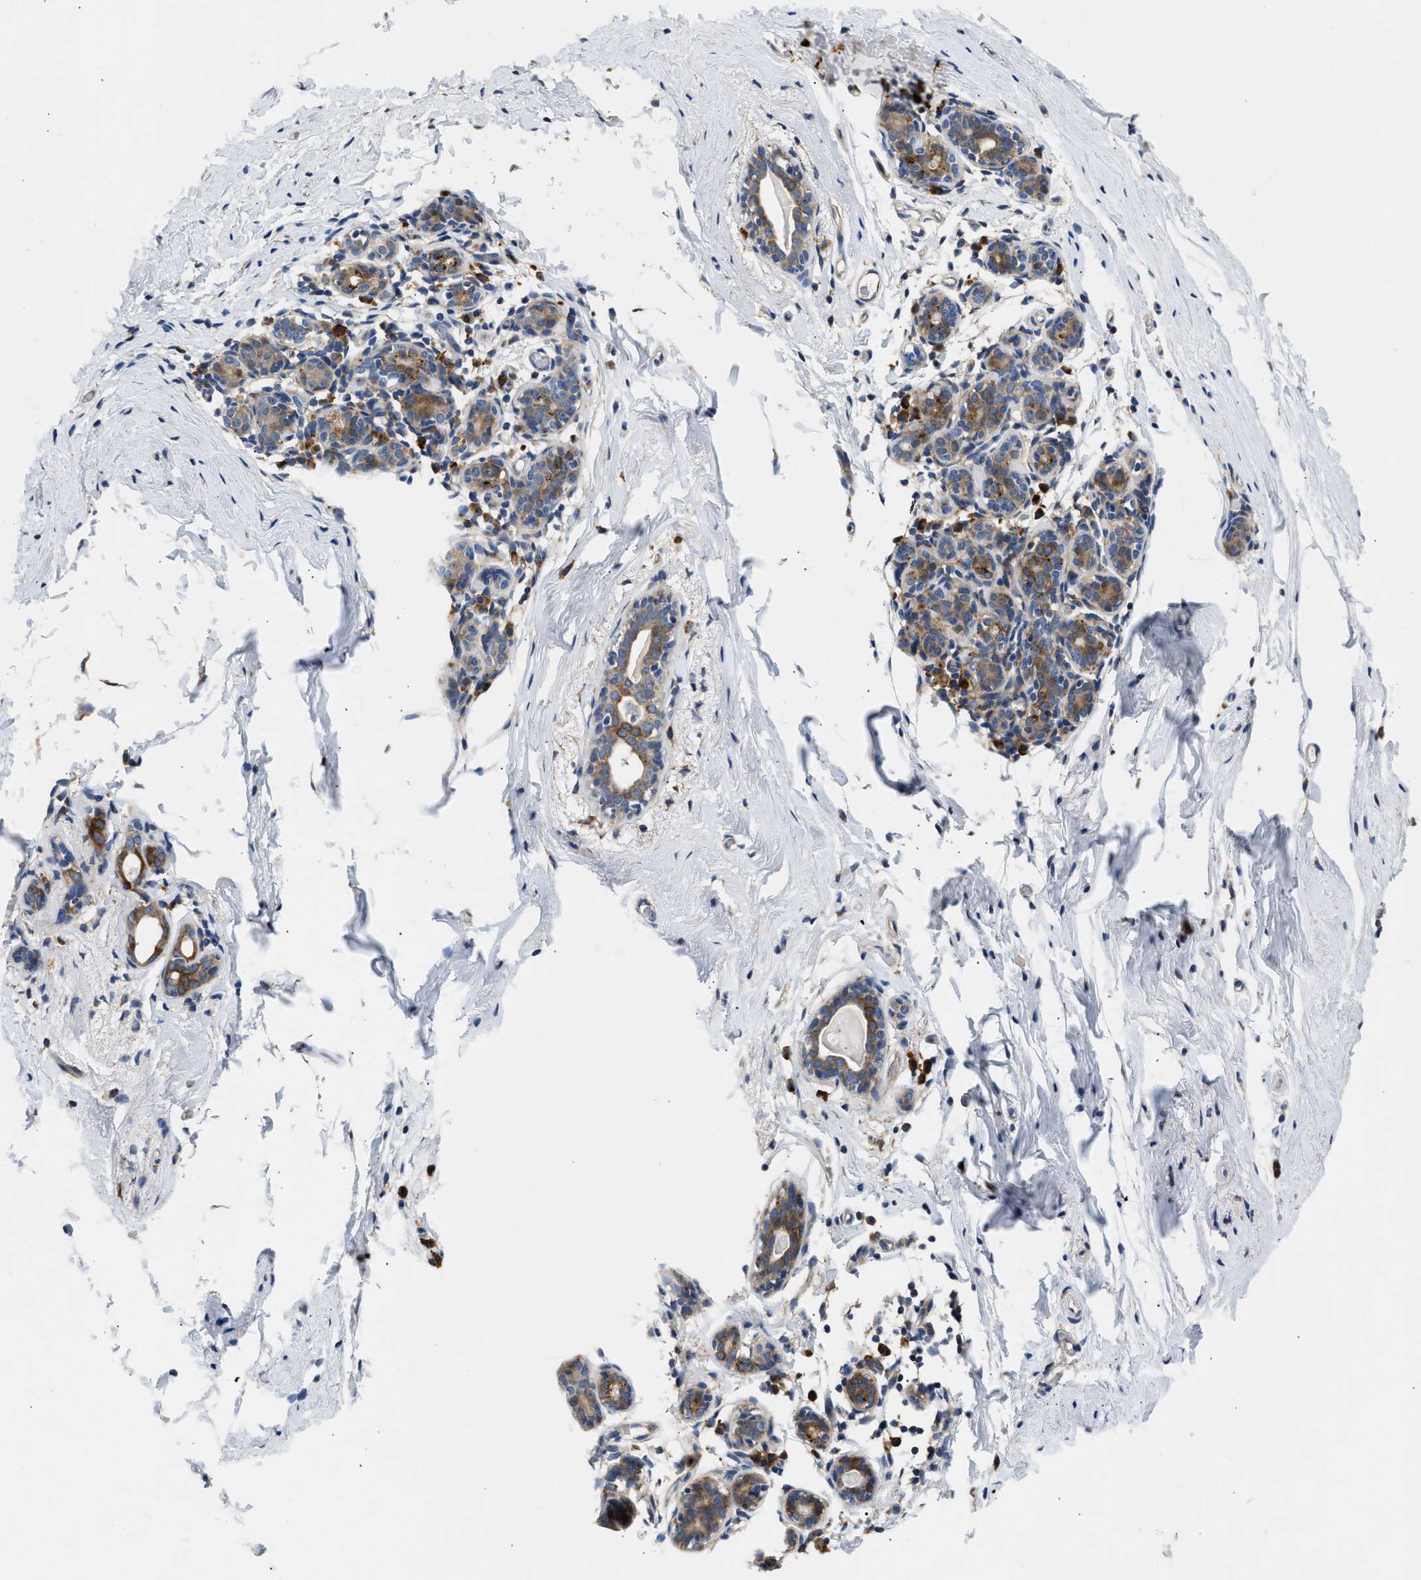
{"staining": {"intensity": "negative", "quantity": "none", "location": "none"}, "tissue": "breast", "cell_type": "Adipocytes", "image_type": "normal", "snomed": [{"axis": "morphology", "description": "Normal tissue, NOS"}, {"axis": "topography", "description": "Breast"}], "caption": "This is an immunohistochemistry (IHC) micrograph of benign human breast. There is no staining in adipocytes.", "gene": "AMZ1", "patient": {"sex": "female", "age": 62}}